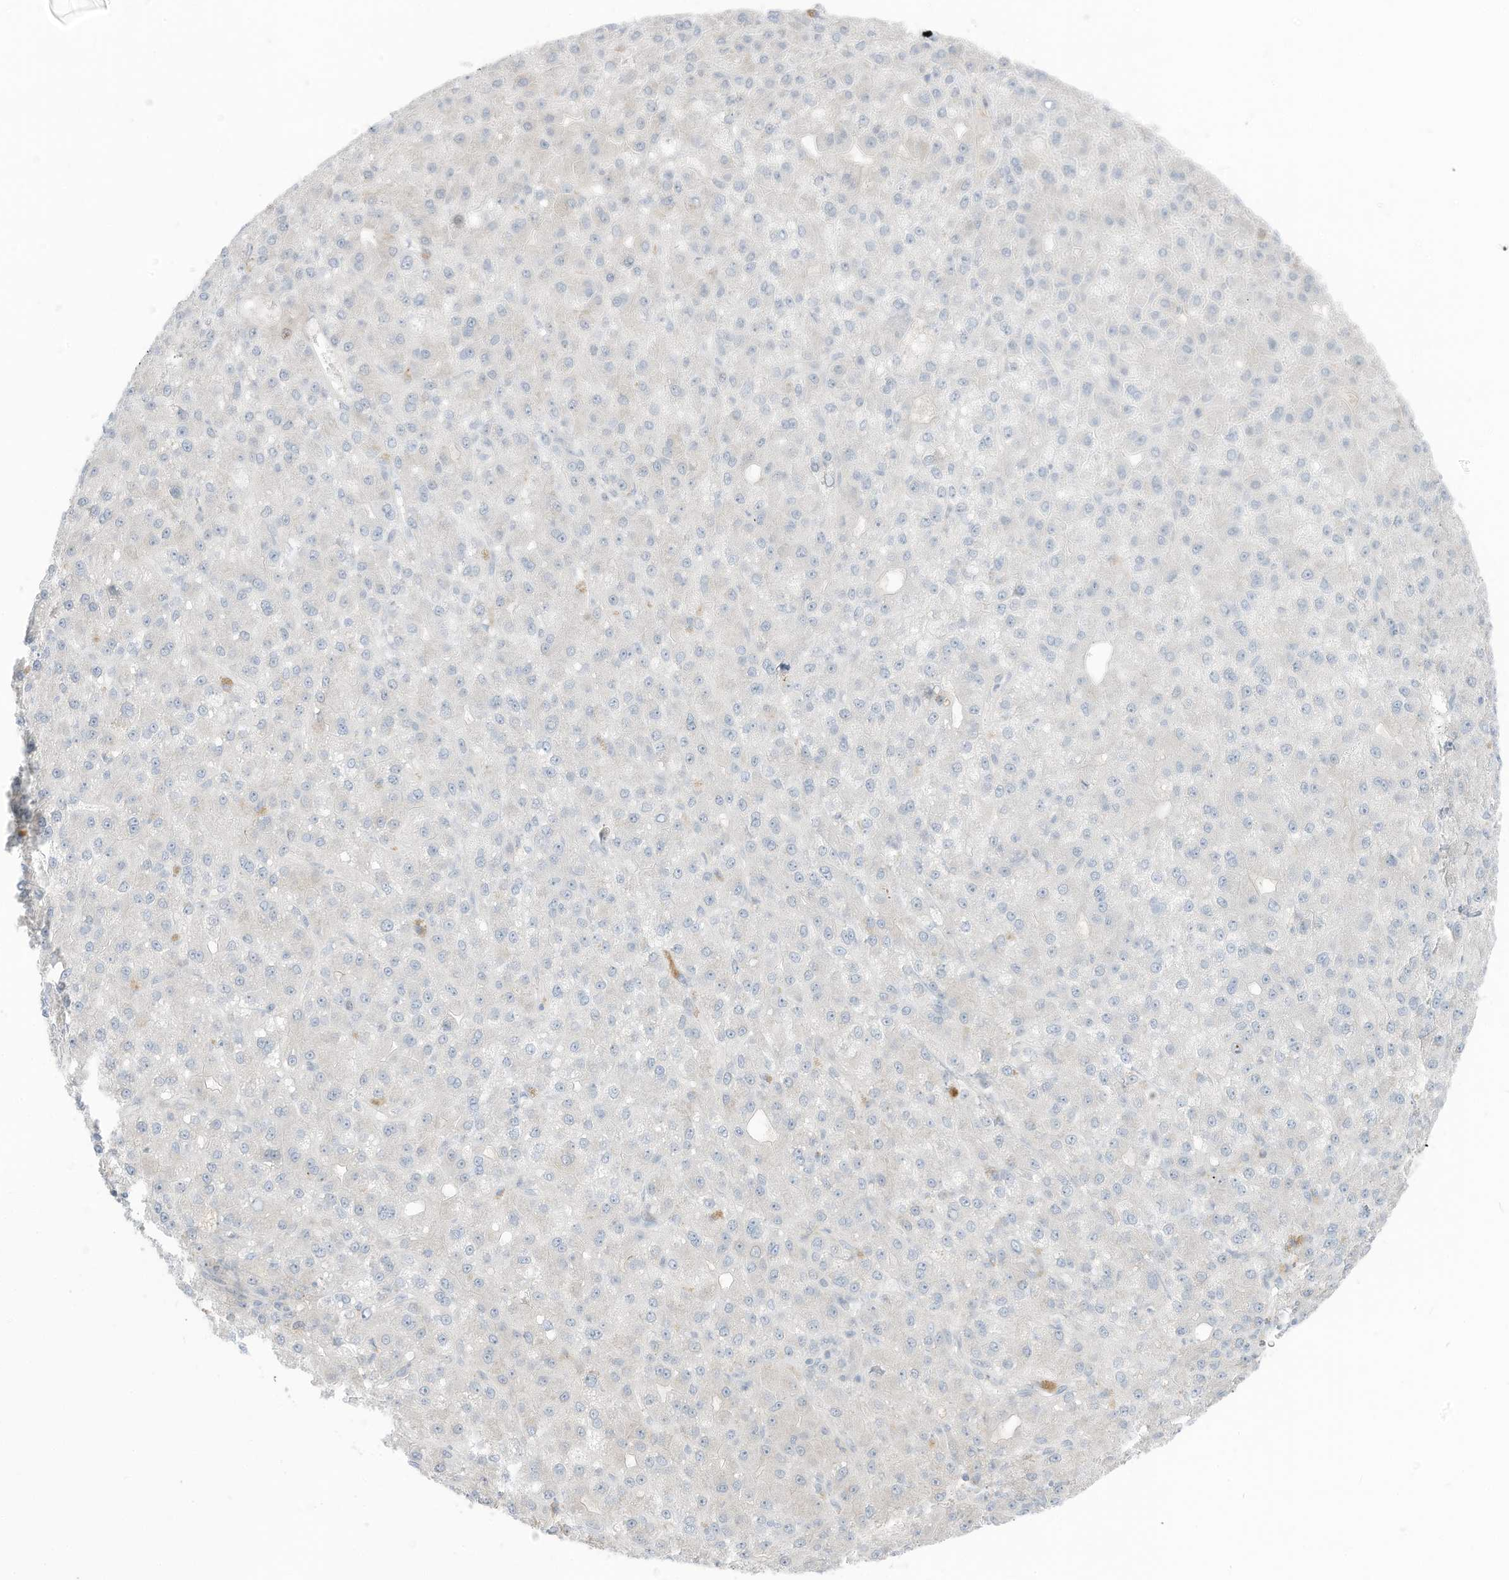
{"staining": {"intensity": "negative", "quantity": "none", "location": "none"}, "tissue": "liver cancer", "cell_type": "Tumor cells", "image_type": "cancer", "snomed": [{"axis": "morphology", "description": "Carcinoma, Hepatocellular, NOS"}, {"axis": "topography", "description": "Liver"}], "caption": "The micrograph reveals no staining of tumor cells in liver hepatocellular carcinoma. (Immunohistochemistry, brightfield microscopy, high magnification).", "gene": "ASPRV1", "patient": {"sex": "male", "age": 67}}